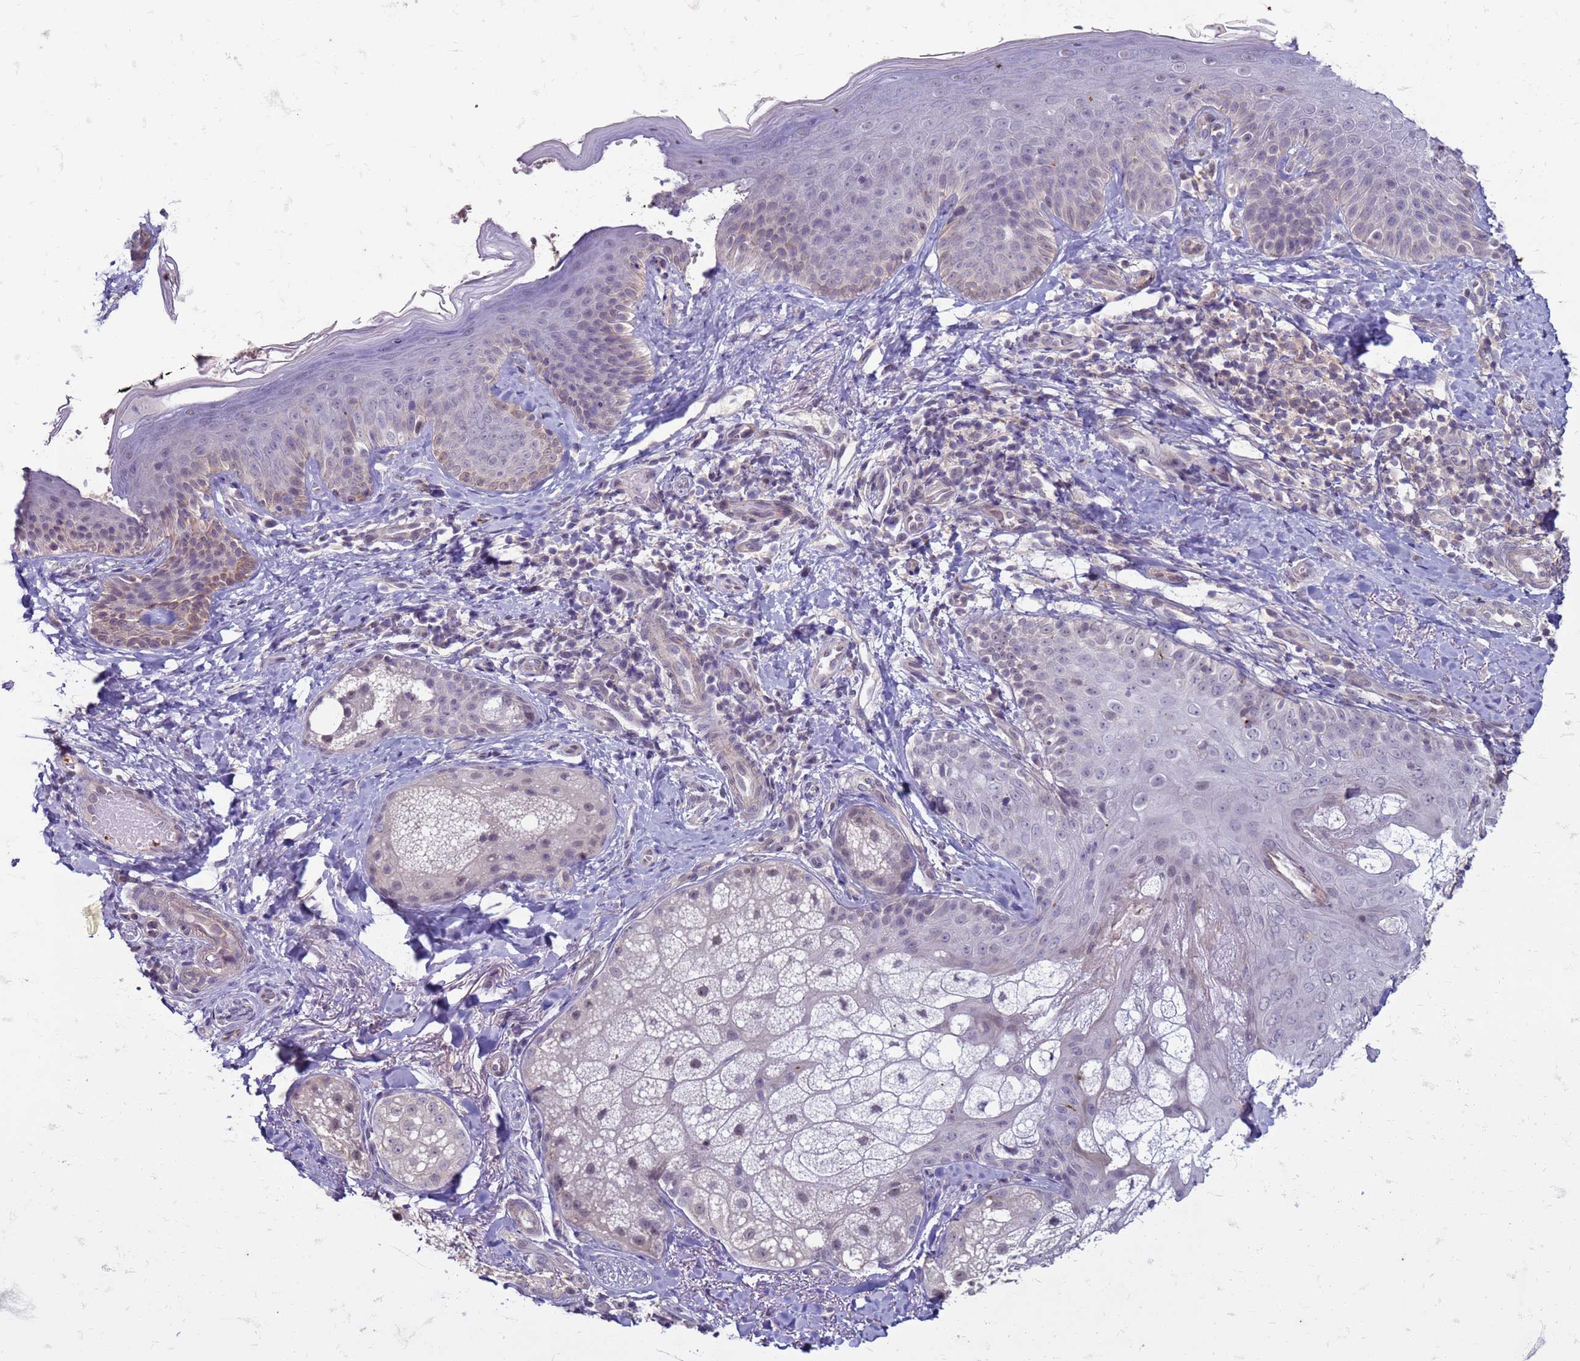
{"staining": {"intensity": "negative", "quantity": "none", "location": "none"}, "tissue": "skin", "cell_type": "Fibroblasts", "image_type": "normal", "snomed": [{"axis": "morphology", "description": "Normal tissue, NOS"}, {"axis": "topography", "description": "Skin"}], "caption": "IHC micrograph of normal skin stained for a protein (brown), which demonstrates no expression in fibroblasts. The staining is performed using DAB (3,3'-diaminobenzidine) brown chromogen with nuclei counter-stained in using hematoxylin.", "gene": "SLC15A3", "patient": {"sex": "male", "age": 57}}